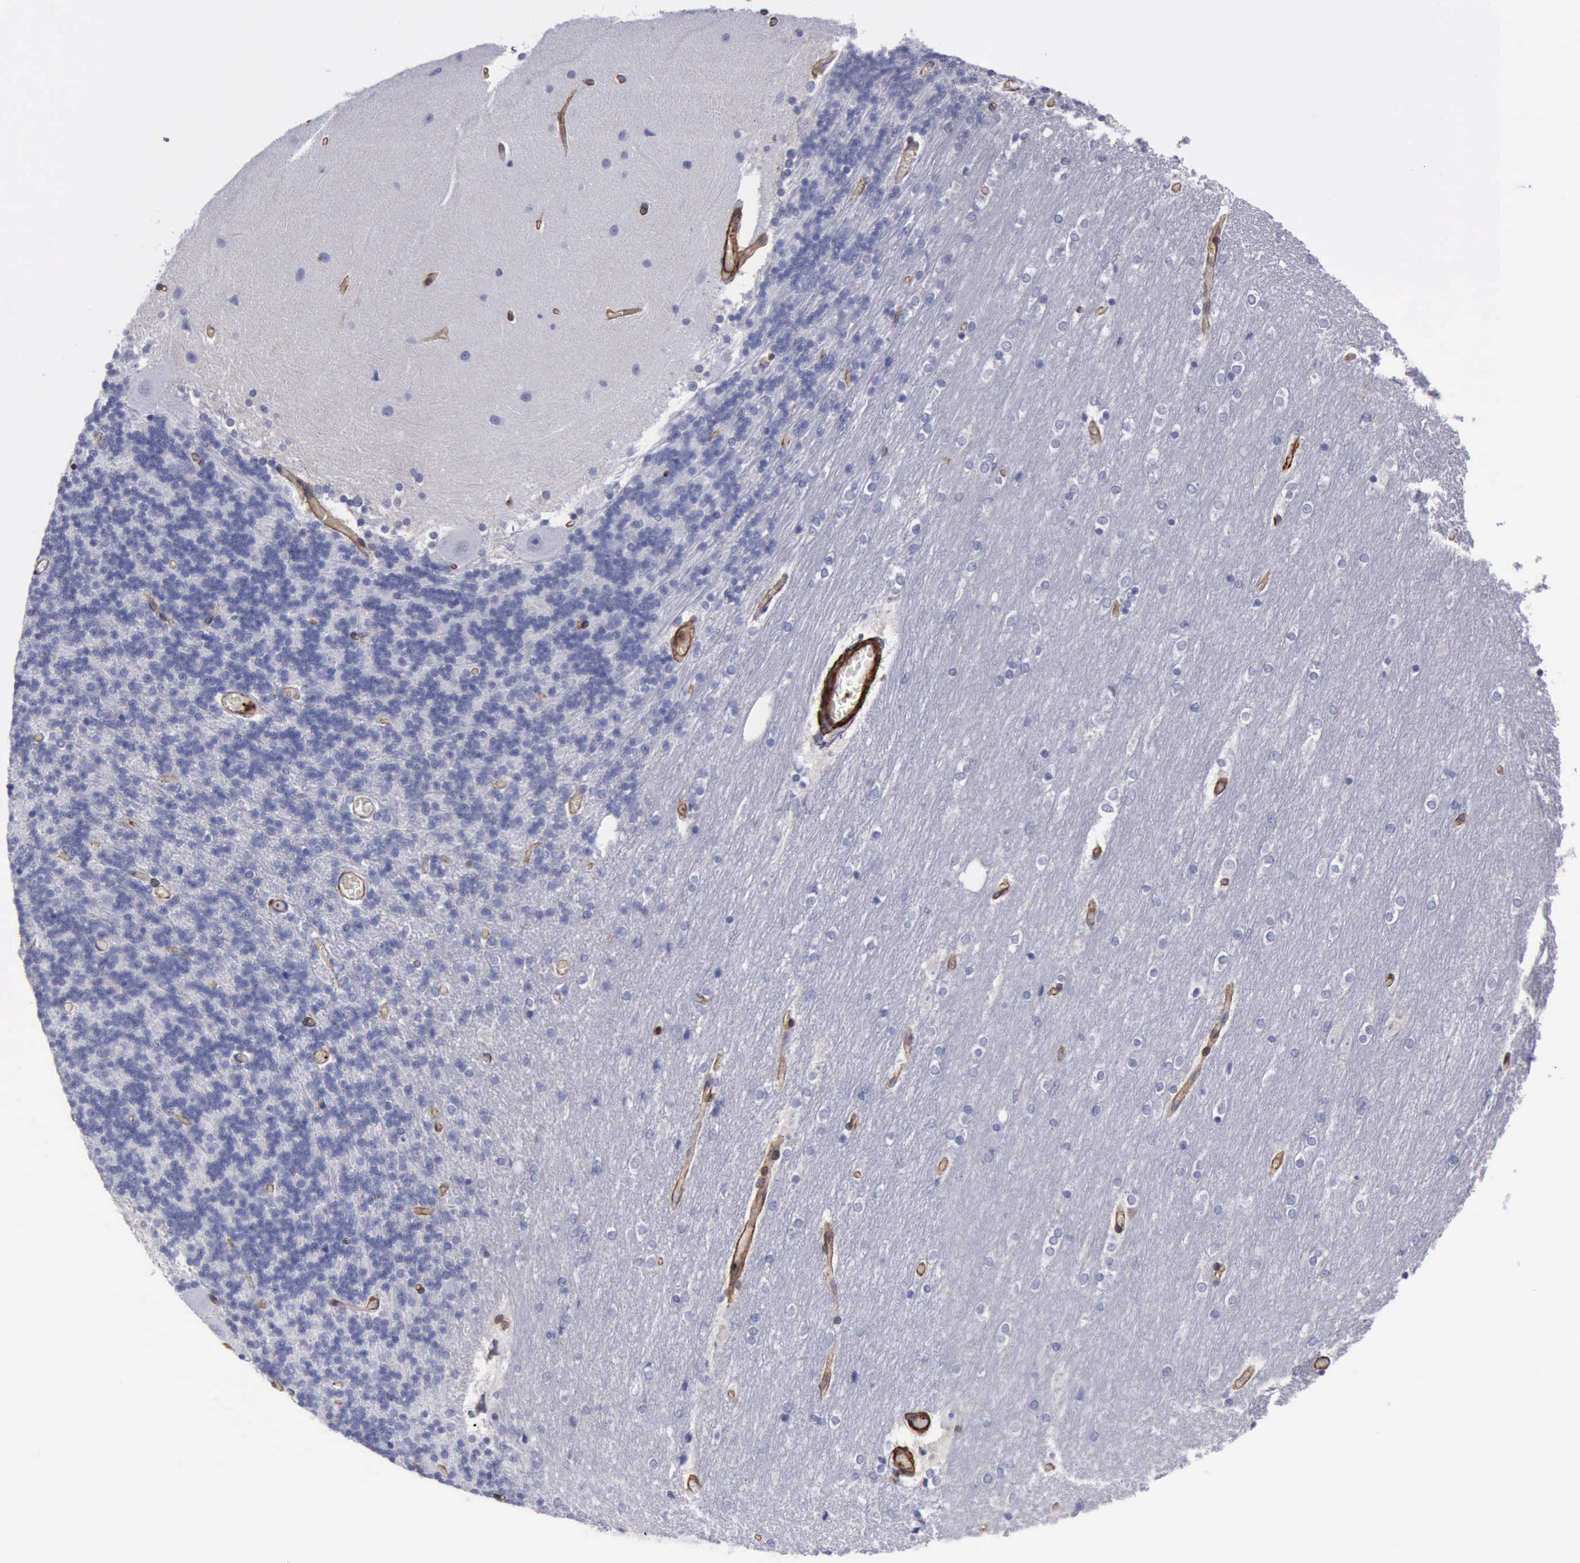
{"staining": {"intensity": "negative", "quantity": "none", "location": "none"}, "tissue": "cerebellum", "cell_type": "Cells in granular layer", "image_type": "normal", "snomed": [{"axis": "morphology", "description": "Normal tissue, NOS"}, {"axis": "topography", "description": "Cerebellum"}], "caption": "DAB immunohistochemical staining of unremarkable human cerebellum reveals no significant positivity in cells in granular layer. The staining was performed using DAB (3,3'-diaminobenzidine) to visualize the protein expression in brown, while the nuclei were stained in blue with hematoxylin (Magnification: 20x).", "gene": "FLNA", "patient": {"sex": "female", "age": 54}}